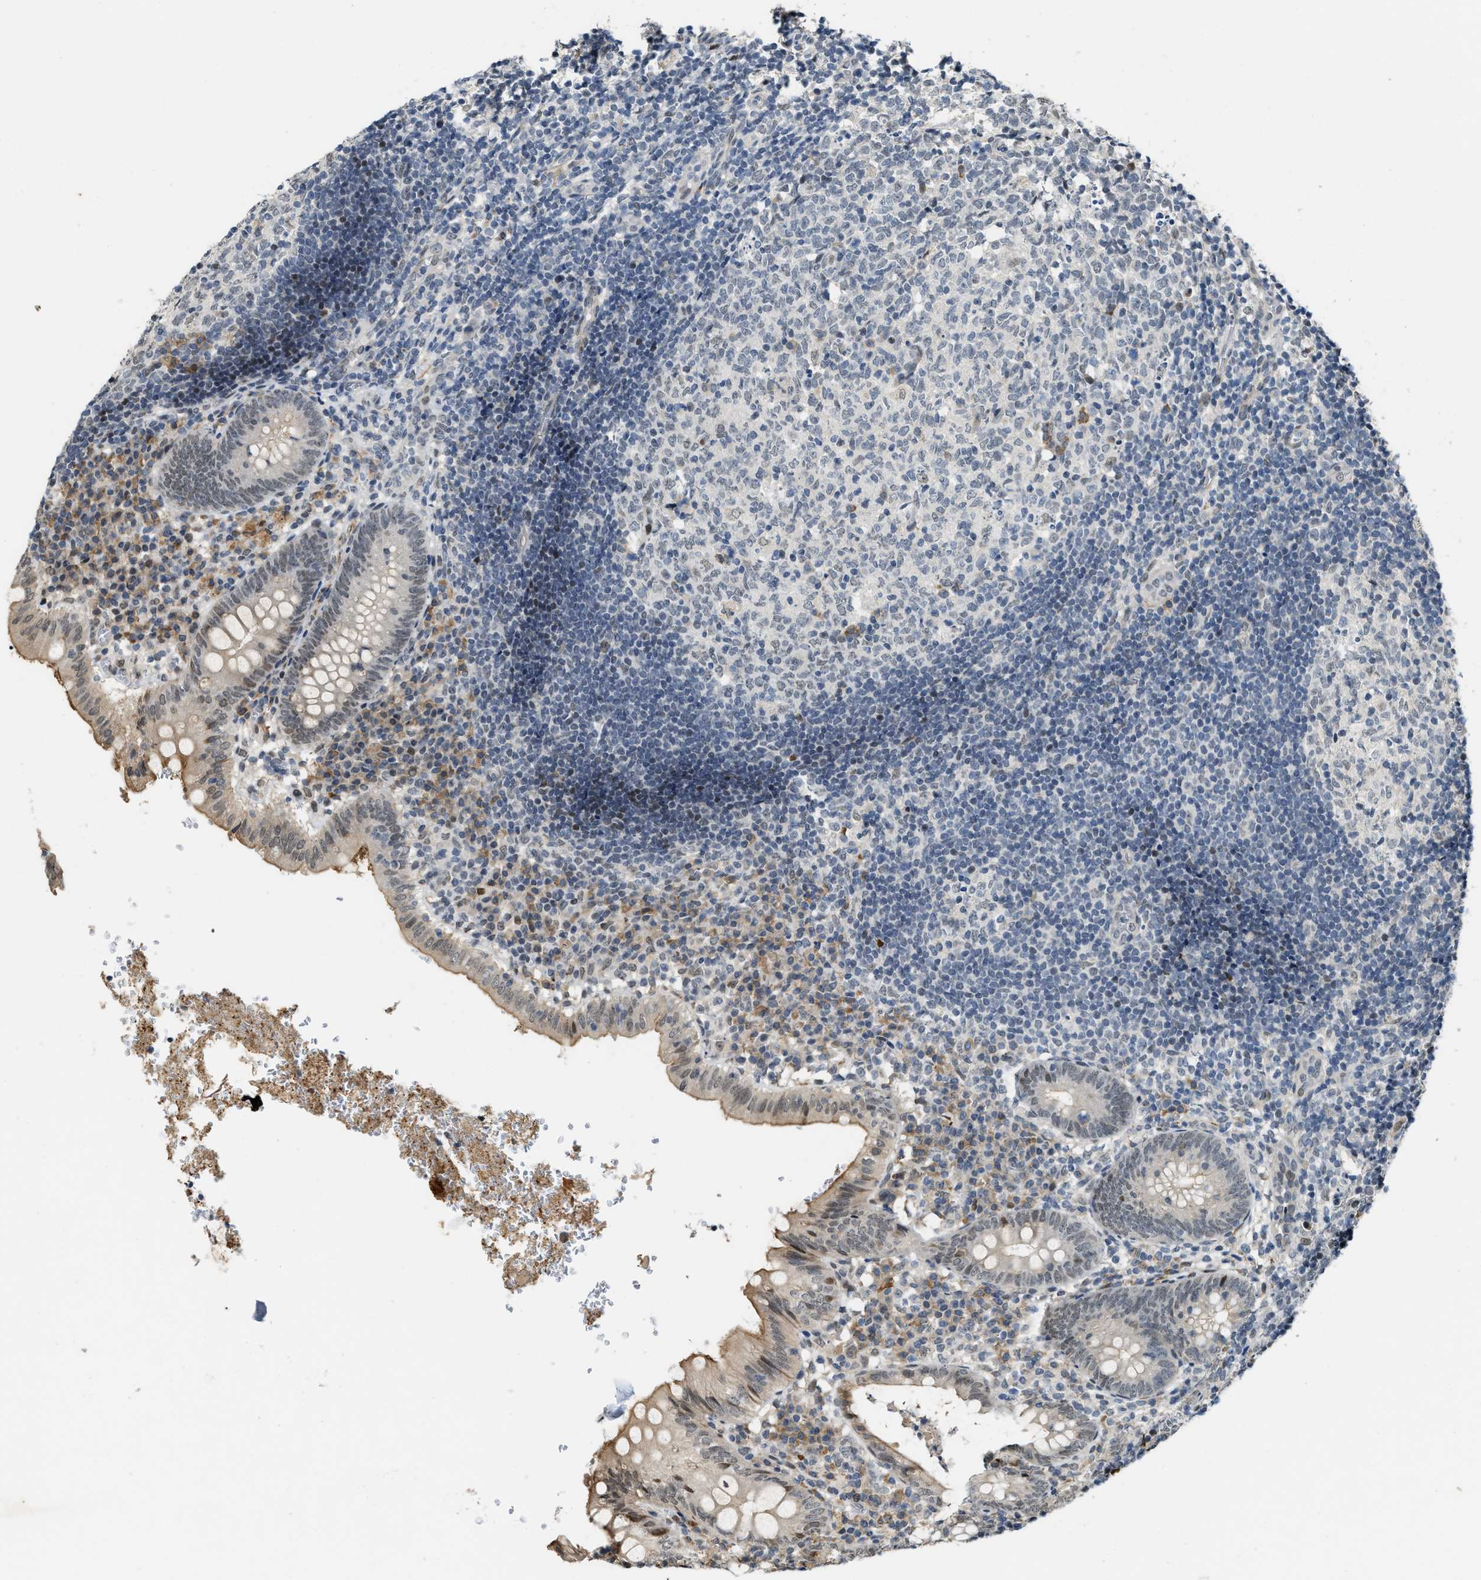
{"staining": {"intensity": "moderate", "quantity": "25%-75%", "location": "cytoplasmic/membranous,nuclear"}, "tissue": "appendix", "cell_type": "Glandular cells", "image_type": "normal", "snomed": [{"axis": "morphology", "description": "Normal tissue, NOS"}, {"axis": "topography", "description": "Appendix"}], "caption": "The image reveals immunohistochemical staining of normal appendix. There is moderate cytoplasmic/membranous,nuclear positivity is seen in about 25%-75% of glandular cells.", "gene": "SERTAD2", "patient": {"sex": "male", "age": 8}}